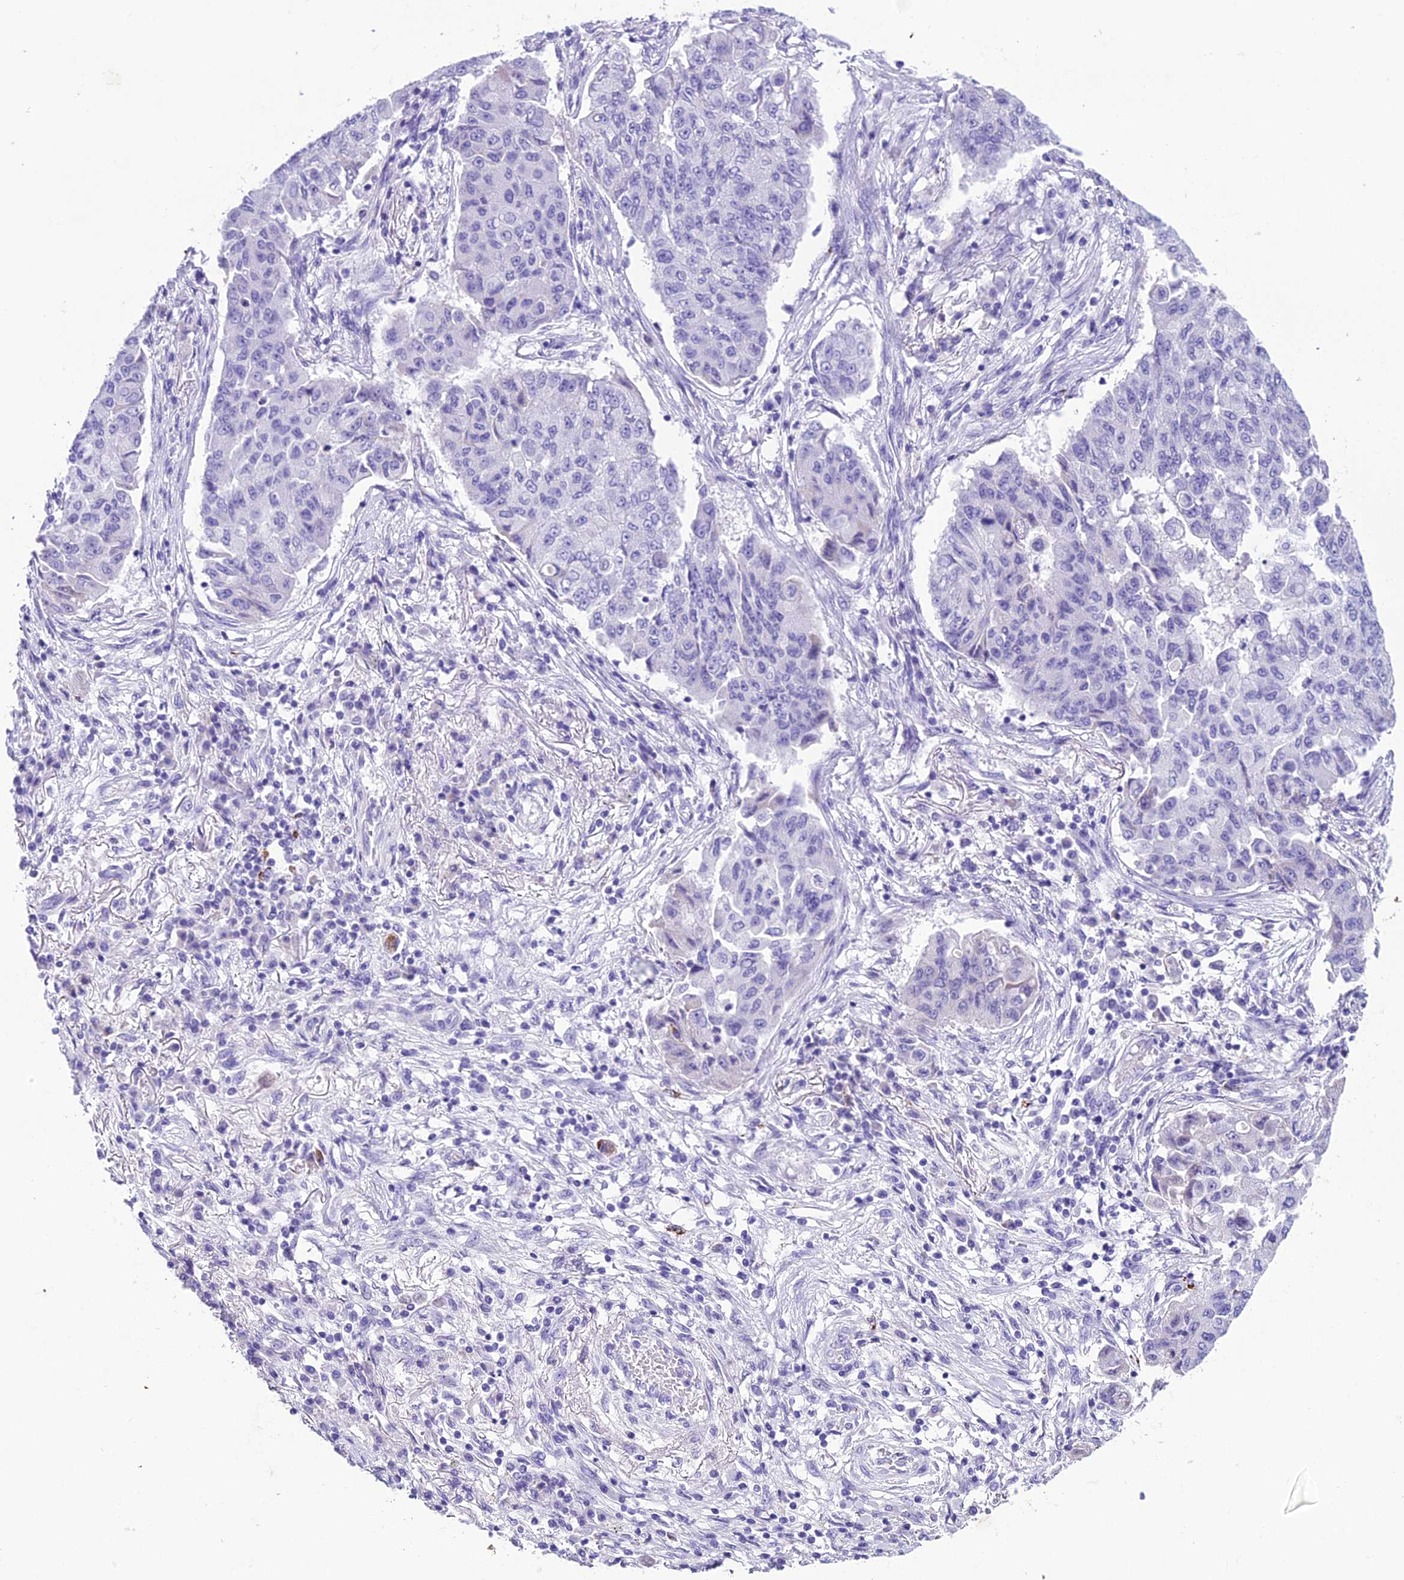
{"staining": {"intensity": "negative", "quantity": "none", "location": "none"}, "tissue": "lung cancer", "cell_type": "Tumor cells", "image_type": "cancer", "snomed": [{"axis": "morphology", "description": "Squamous cell carcinoma, NOS"}, {"axis": "topography", "description": "Lung"}], "caption": "Tumor cells are negative for brown protein staining in squamous cell carcinoma (lung).", "gene": "TRAM1L1", "patient": {"sex": "male", "age": 74}}